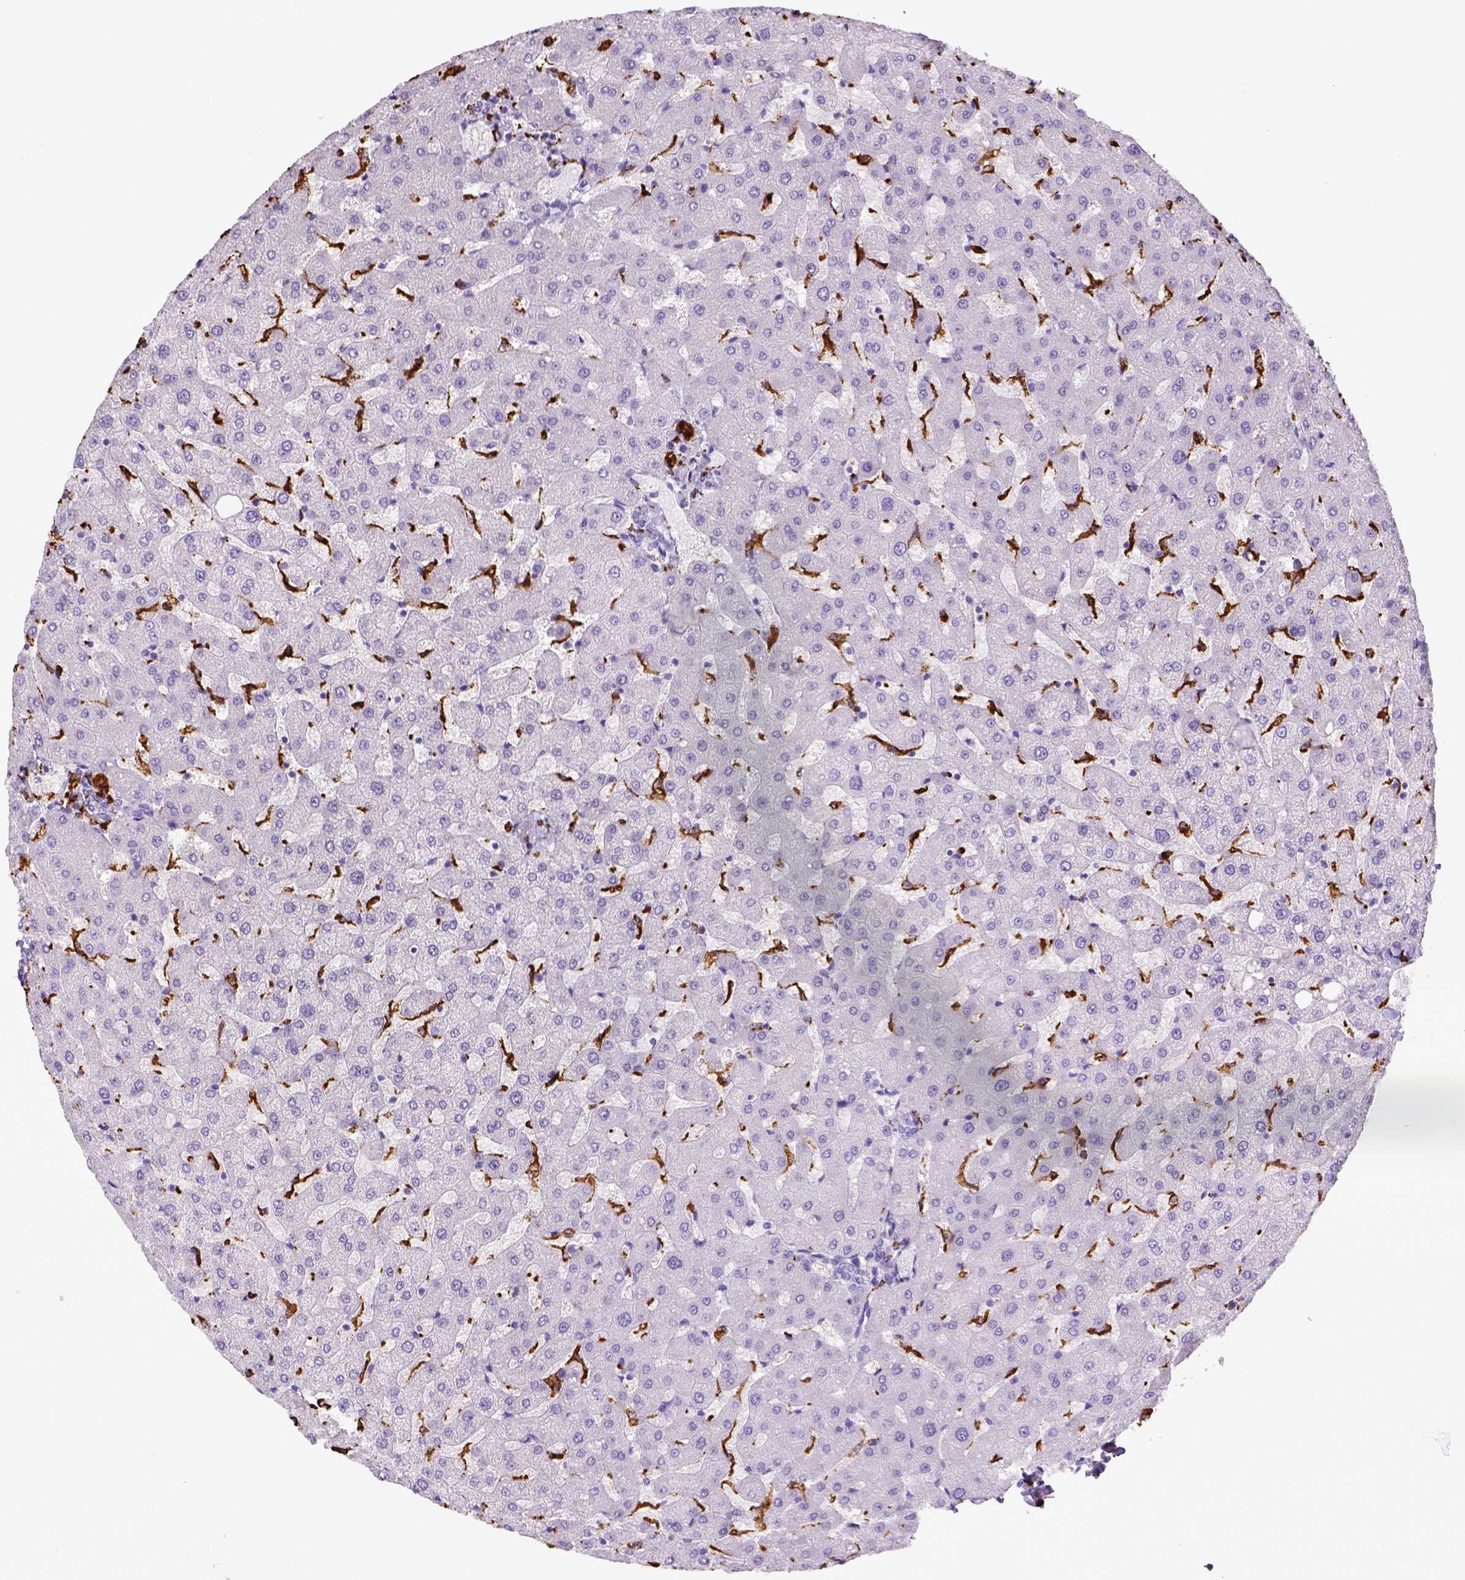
{"staining": {"intensity": "negative", "quantity": "none", "location": "none"}, "tissue": "liver", "cell_type": "Cholangiocytes", "image_type": "normal", "snomed": [{"axis": "morphology", "description": "Normal tissue, NOS"}, {"axis": "topography", "description": "Liver"}], "caption": "IHC histopathology image of unremarkable human liver stained for a protein (brown), which displays no staining in cholangiocytes.", "gene": "CD68", "patient": {"sex": "female", "age": 50}}